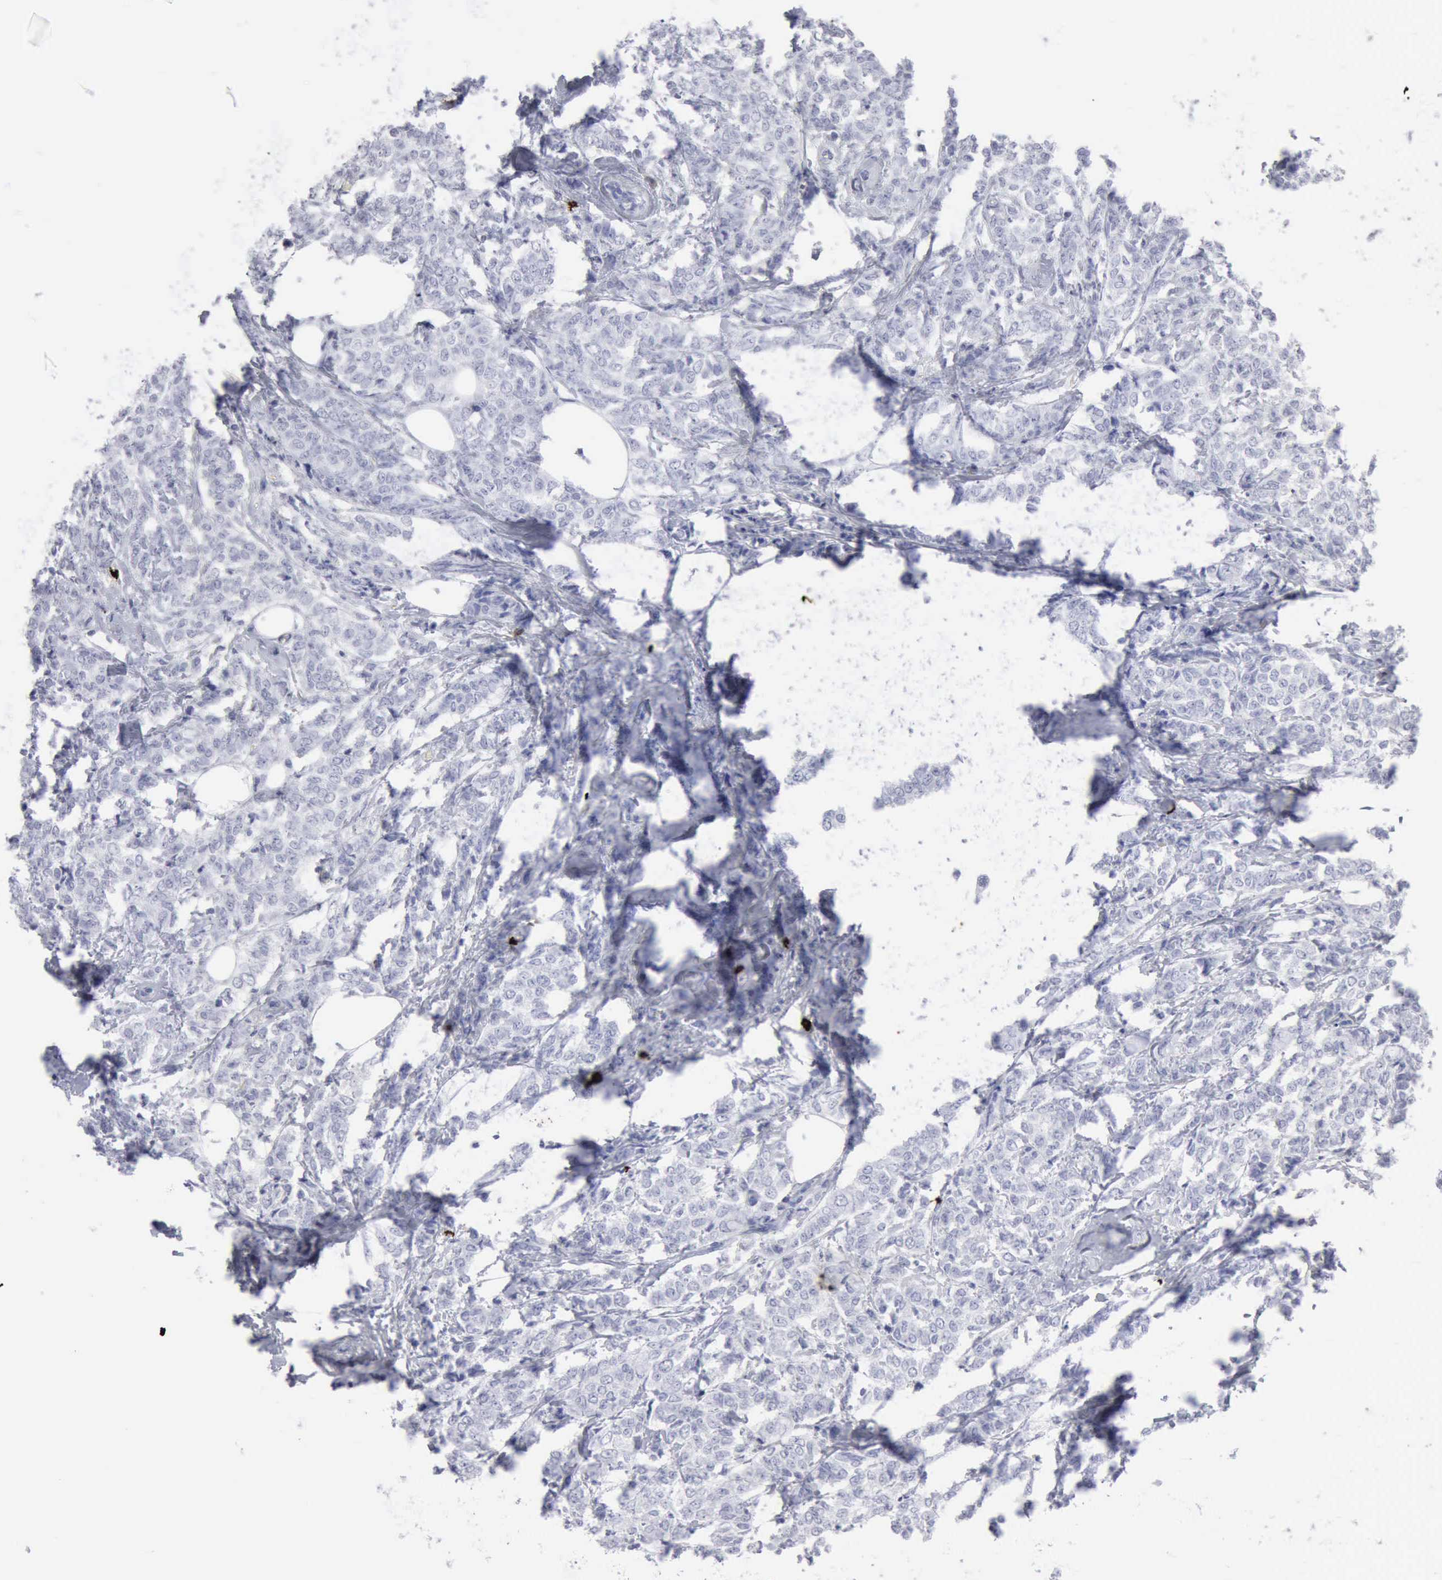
{"staining": {"intensity": "negative", "quantity": "none", "location": "none"}, "tissue": "breast cancer", "cell_type": "Tumor cells", "image_type": "cancer", "snomed": [{"axis": "morphology", "description": "Lobular carcinoma"}, {"axis": "topography", "description": "Breast"}], "caption": "IHC image of human breast lobular carcinoma stained for a protein (brown), which shows no positivity in tumor cells. Nuclei are stained in blue.", "gene": "CMA1", "patient": {"sex": "female", "age": 60}}